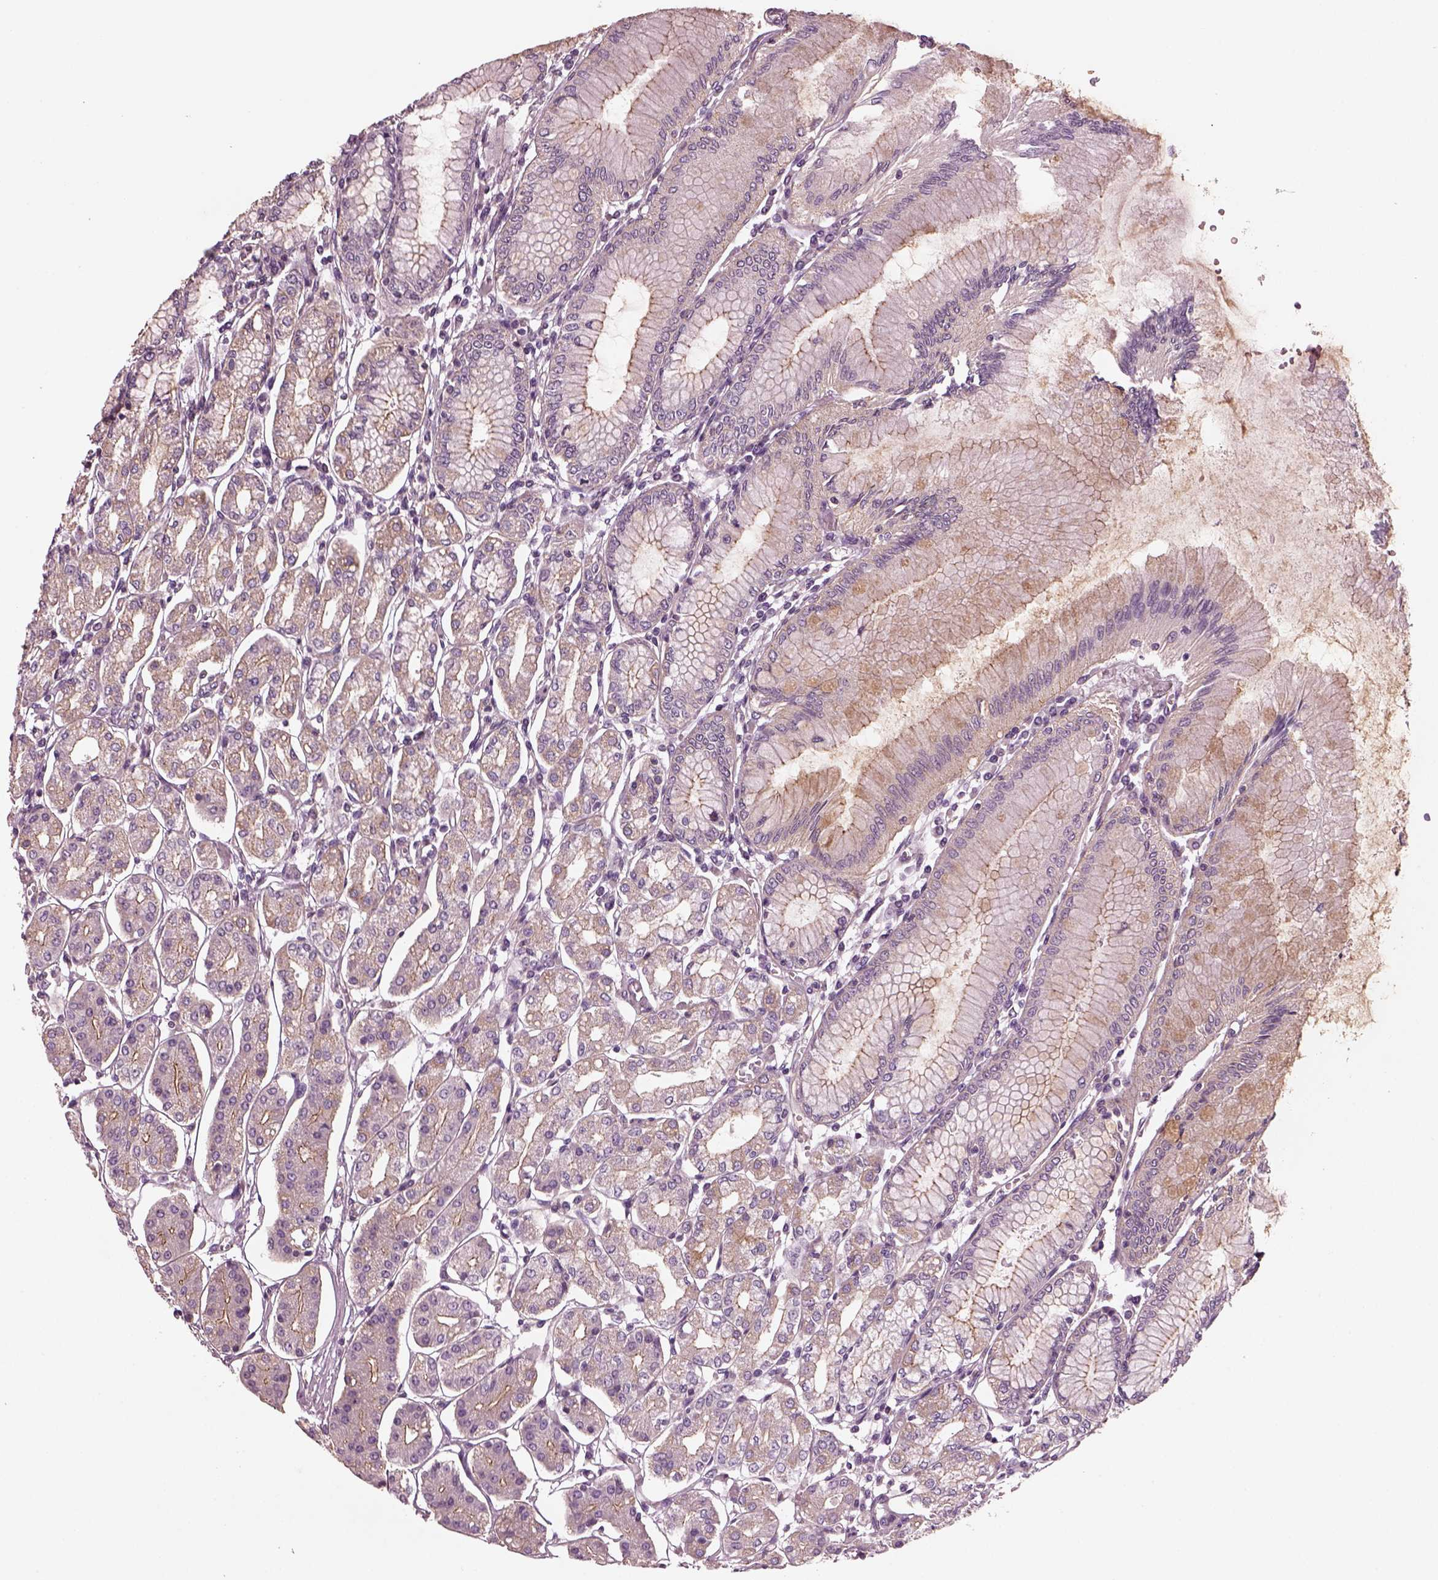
{"staining": {"intensity": "moderate", "quantity": ">75%", "location": "cytoplasmic/membranous"}, "tissue": "stomach", "cell_type": "Glandular cells", "image_type": "normal", "snomed": [{"axis": "morphology", "description": "Normal tissue, NOS"}, {"axis": "topography", "description": "Skeletal muscle"}, {"axis": "topography", "description": "Stomach"}], "caption": "IHC image of unremarkable stomach: stomach stained using immunohistochemistry (IHC) shows medium levels of moderate protein expression localized specifically in the cytoplasmic/membranous of glandular cells, appearing as a cytoplasmic/membranous brown color.", "gene": "ODAD1", "patient": {"sex": "female", "age": 57}}